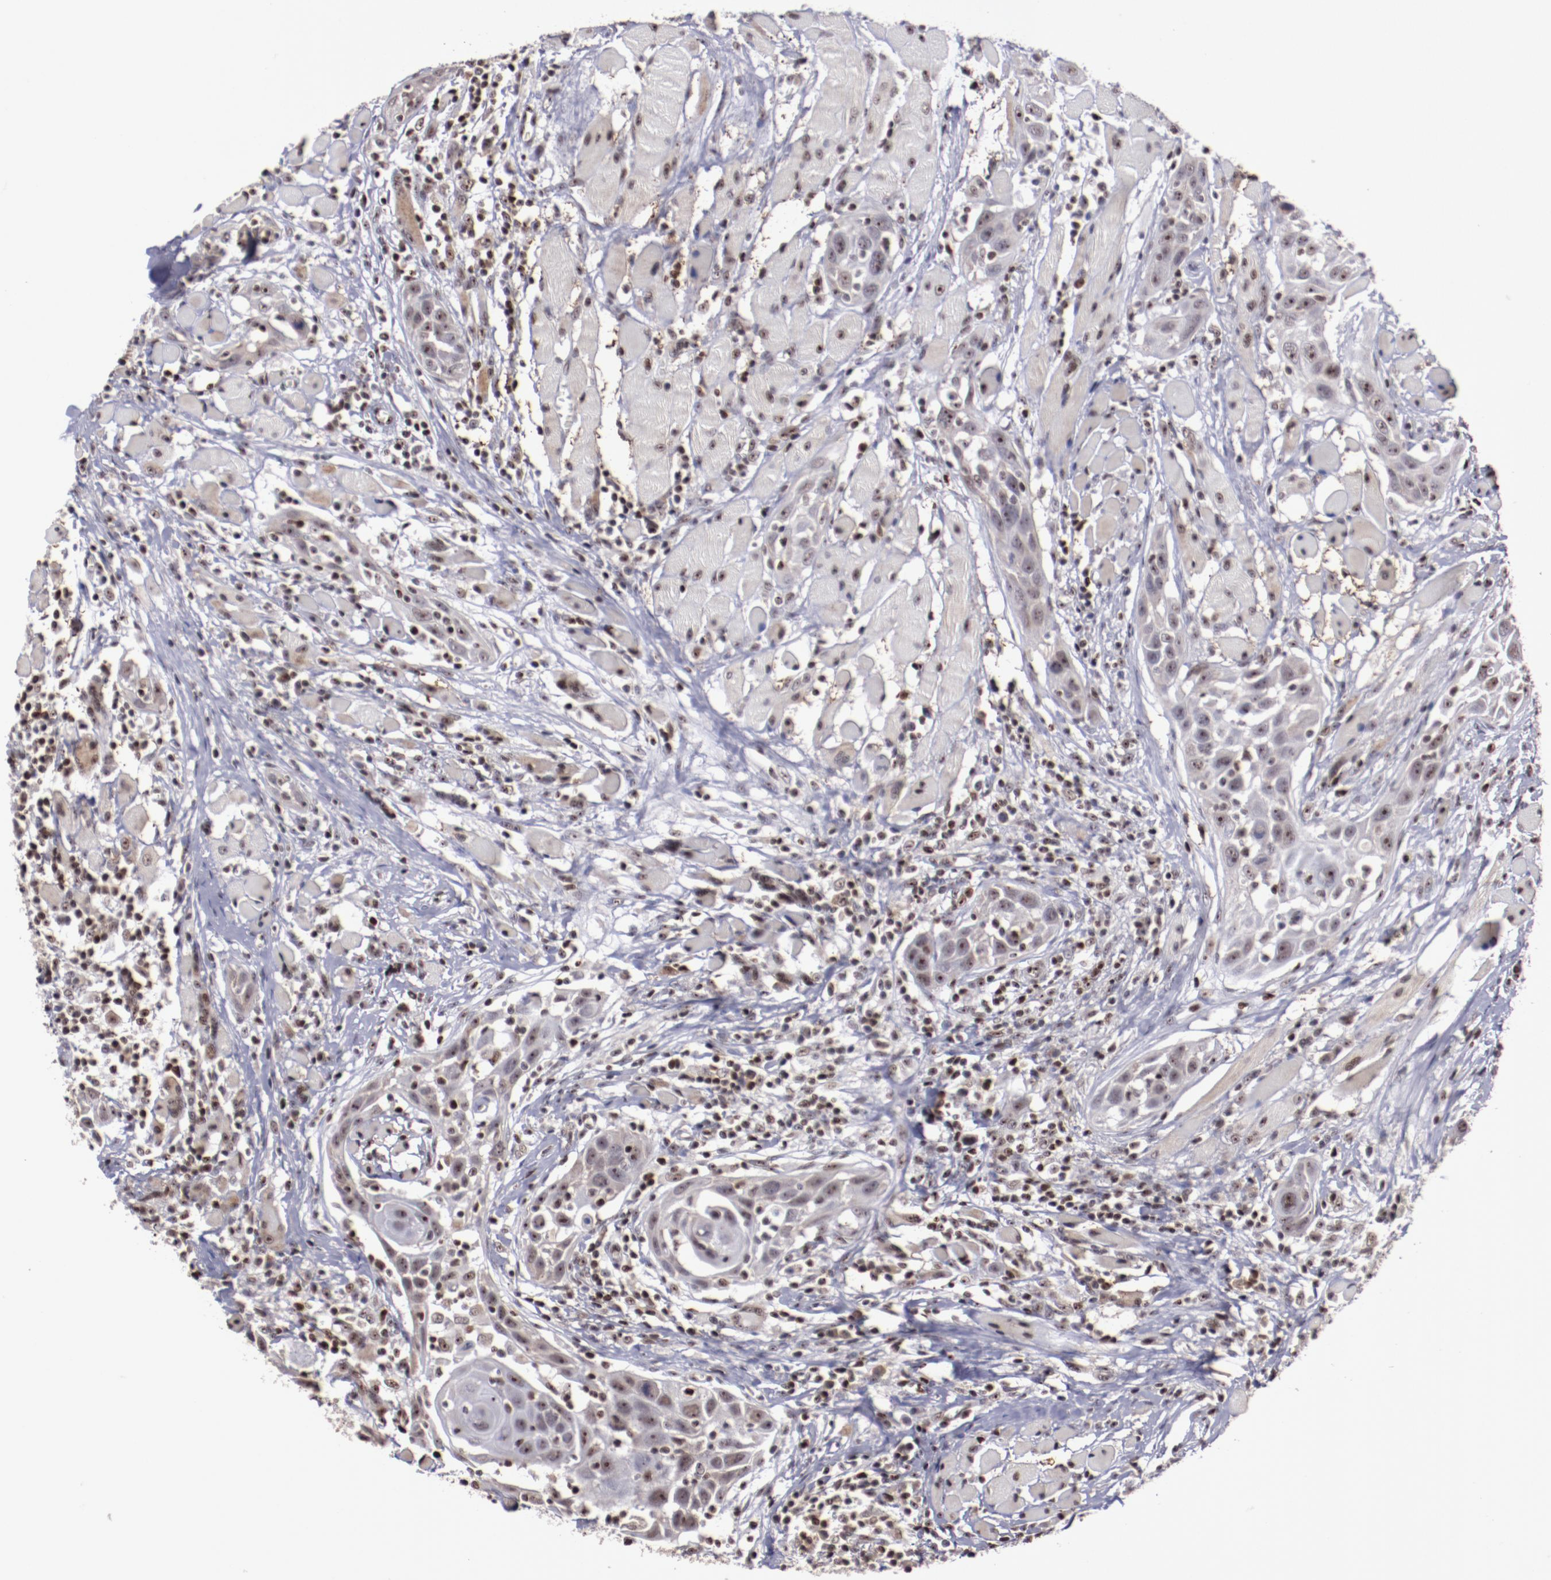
{"staining": {"intensity": "weak", "quantity": "25%-75%", "location": "nuclear"}, "tissue": "head and neck cancer", "cell_type": "Tumor cells", "image_type": "cancer", "snomed": [{"axis": "morphology", "description": "Squamous cell carcinoma, NOS"}, {"axis": "topography", "description": "Oral tissue"}, {"axis": "topography", "description": "Head-Neck"}], "caption": "Immunohistochemical staining of squamous cell carcinoma (head and neck) demonstrates low levels of weak nuclear protein staining in about 25%-75% of tumor cells.", "gene": "DDX24", "patient": {"sex": "female", "age": 50}}